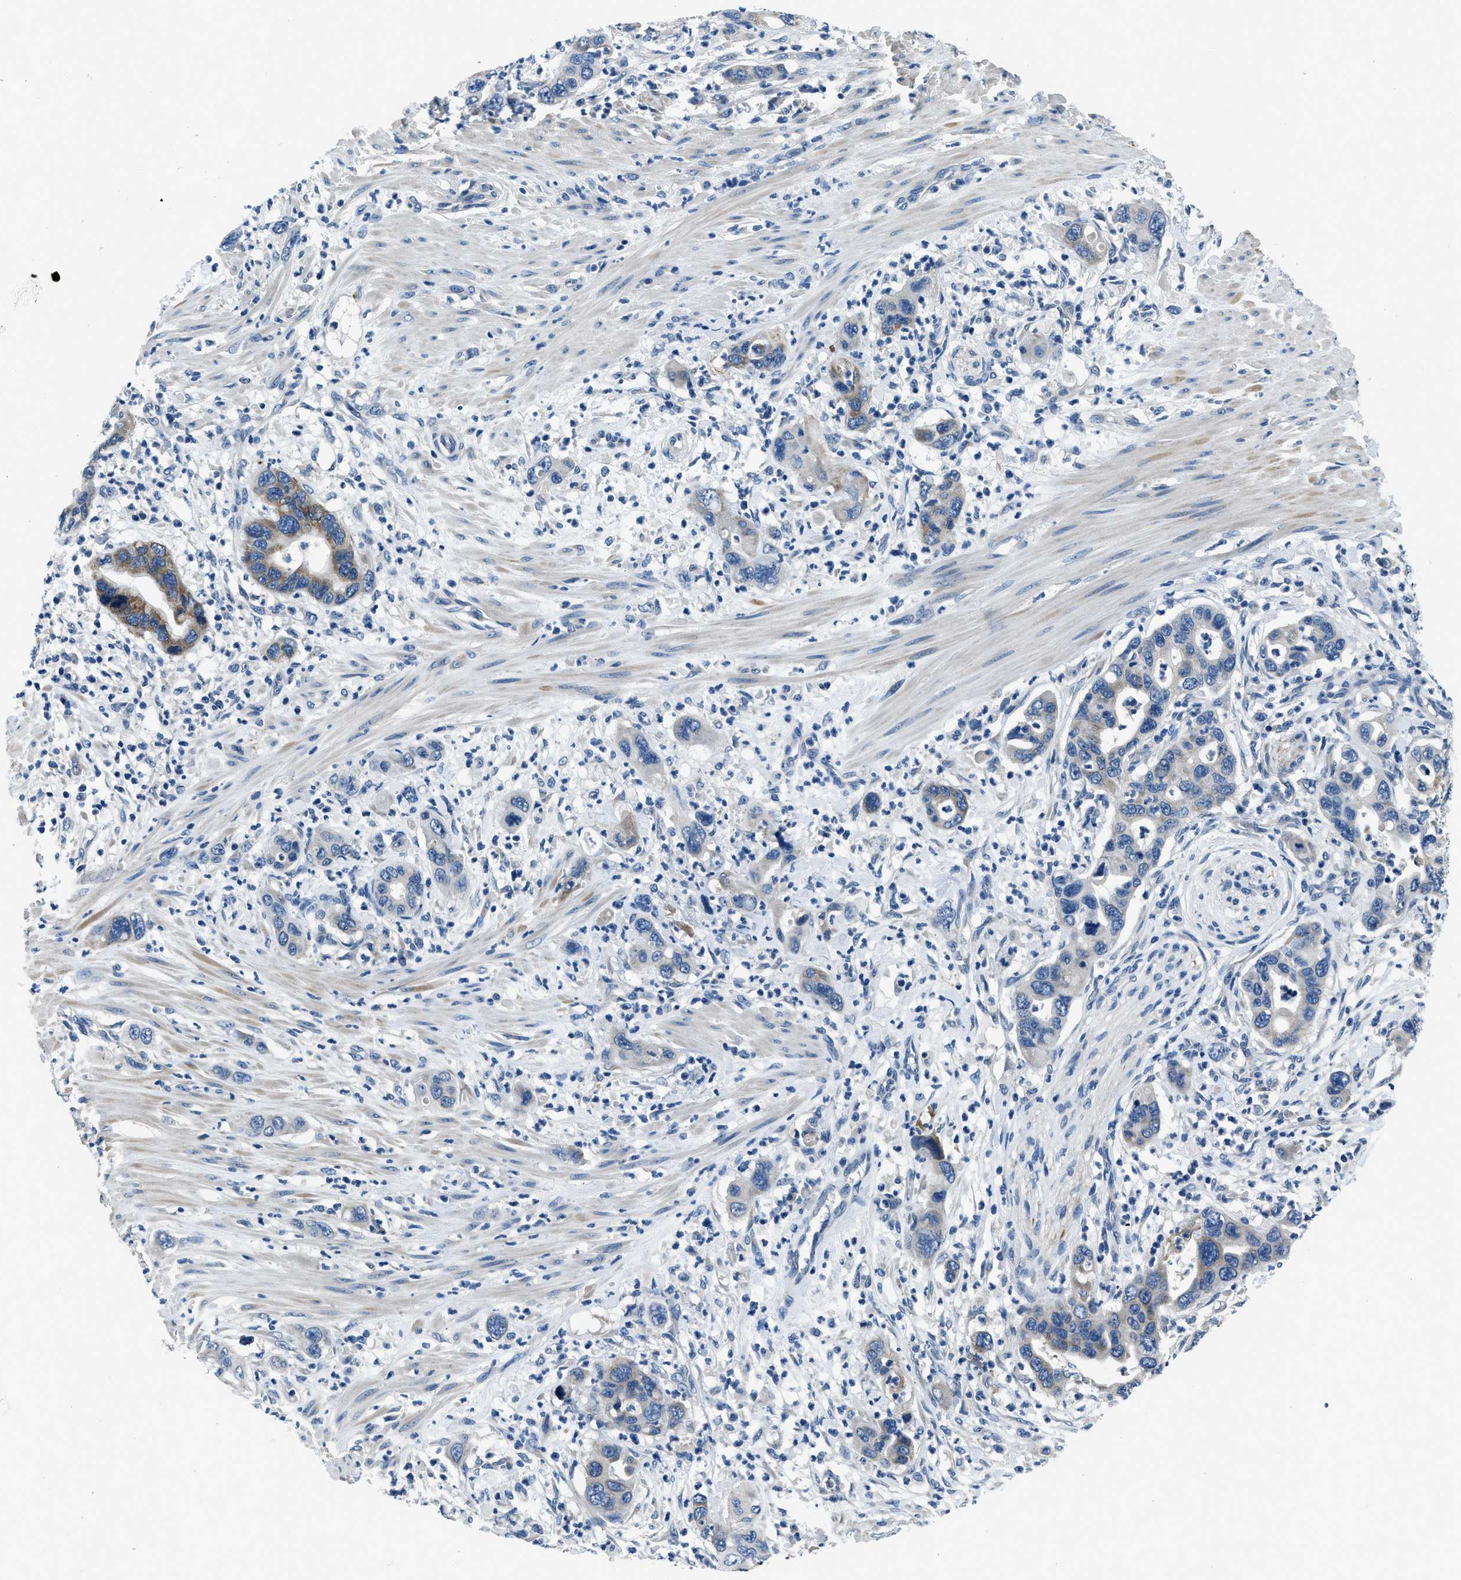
{"staining": {"intensity": "weak", "quantity": "<25%", "location": "cytoplasmic/membranous"}, "tissue": "pancreatic cancer", "cell_type": "Tumor cells", "image_type": "cancer", "snomed": [{"axis": "morphology", "description": "Adenocarcinoma, NOS"}, {"axis": "topography", "description": "Pancreas"}], "caption": "IHC image of human adenocarcinoma (pancreatic) stained for a protein (brown), which shows no positivity in tumor cells.", "gene": "GJA3", "patient": {"sex": "female", "age": 71}}